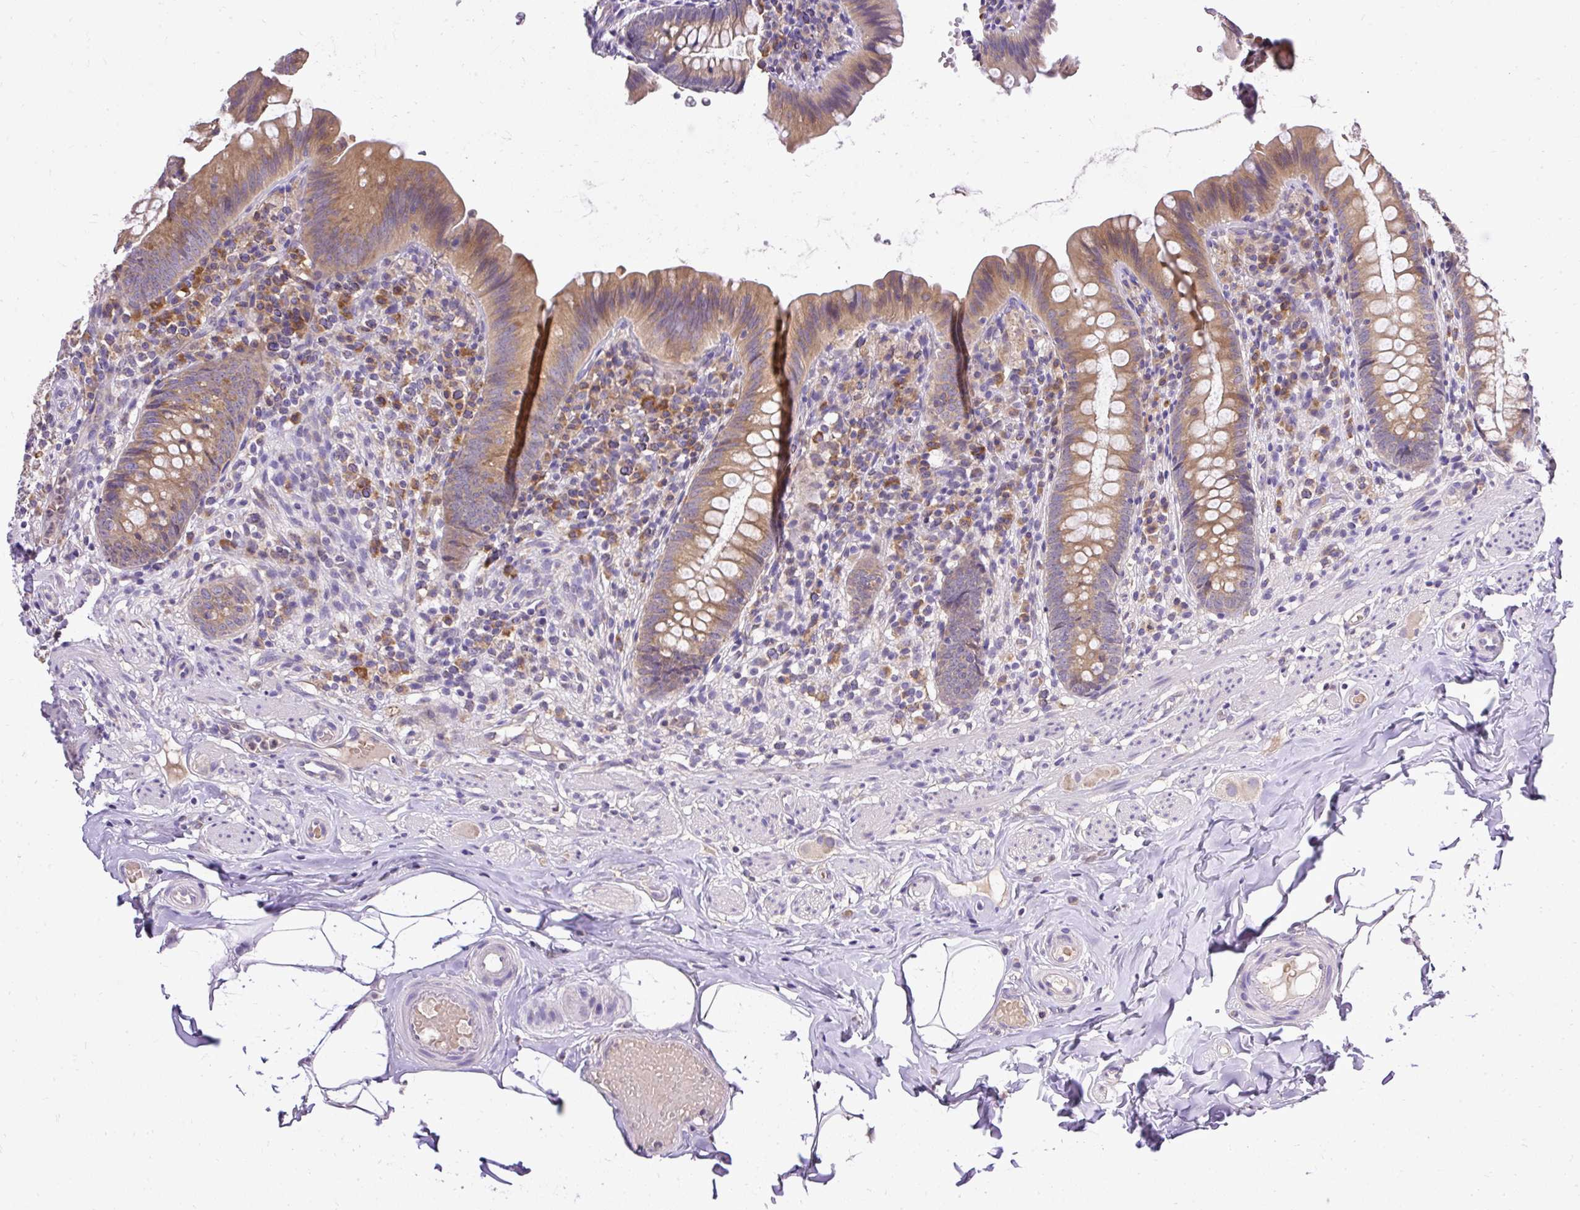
{"staining": {"intensity": "moderate", "quantity": ">75%", "location": "cytoplasmic/membranous"}, "tissue": "appendix", "cell_type": "Glandular cells", "image_type": "normal", "snomed": [{"axis": "morphology", "description": "Normal tissue, NOS"}, {"axis": "topography", "description": "Appendix"}], "caption": "Protein expression analysis of benign appendix reveals moderate cytoplasmic/membranous staining in approximately >75% of glandular cells. The staining is performed using DAB brown chromogen to label protein expression. The nuclei are counter-stained blue using hematoxylin.", "gene": "SEC63", "patient": {"sex": "male", "age": 55}}